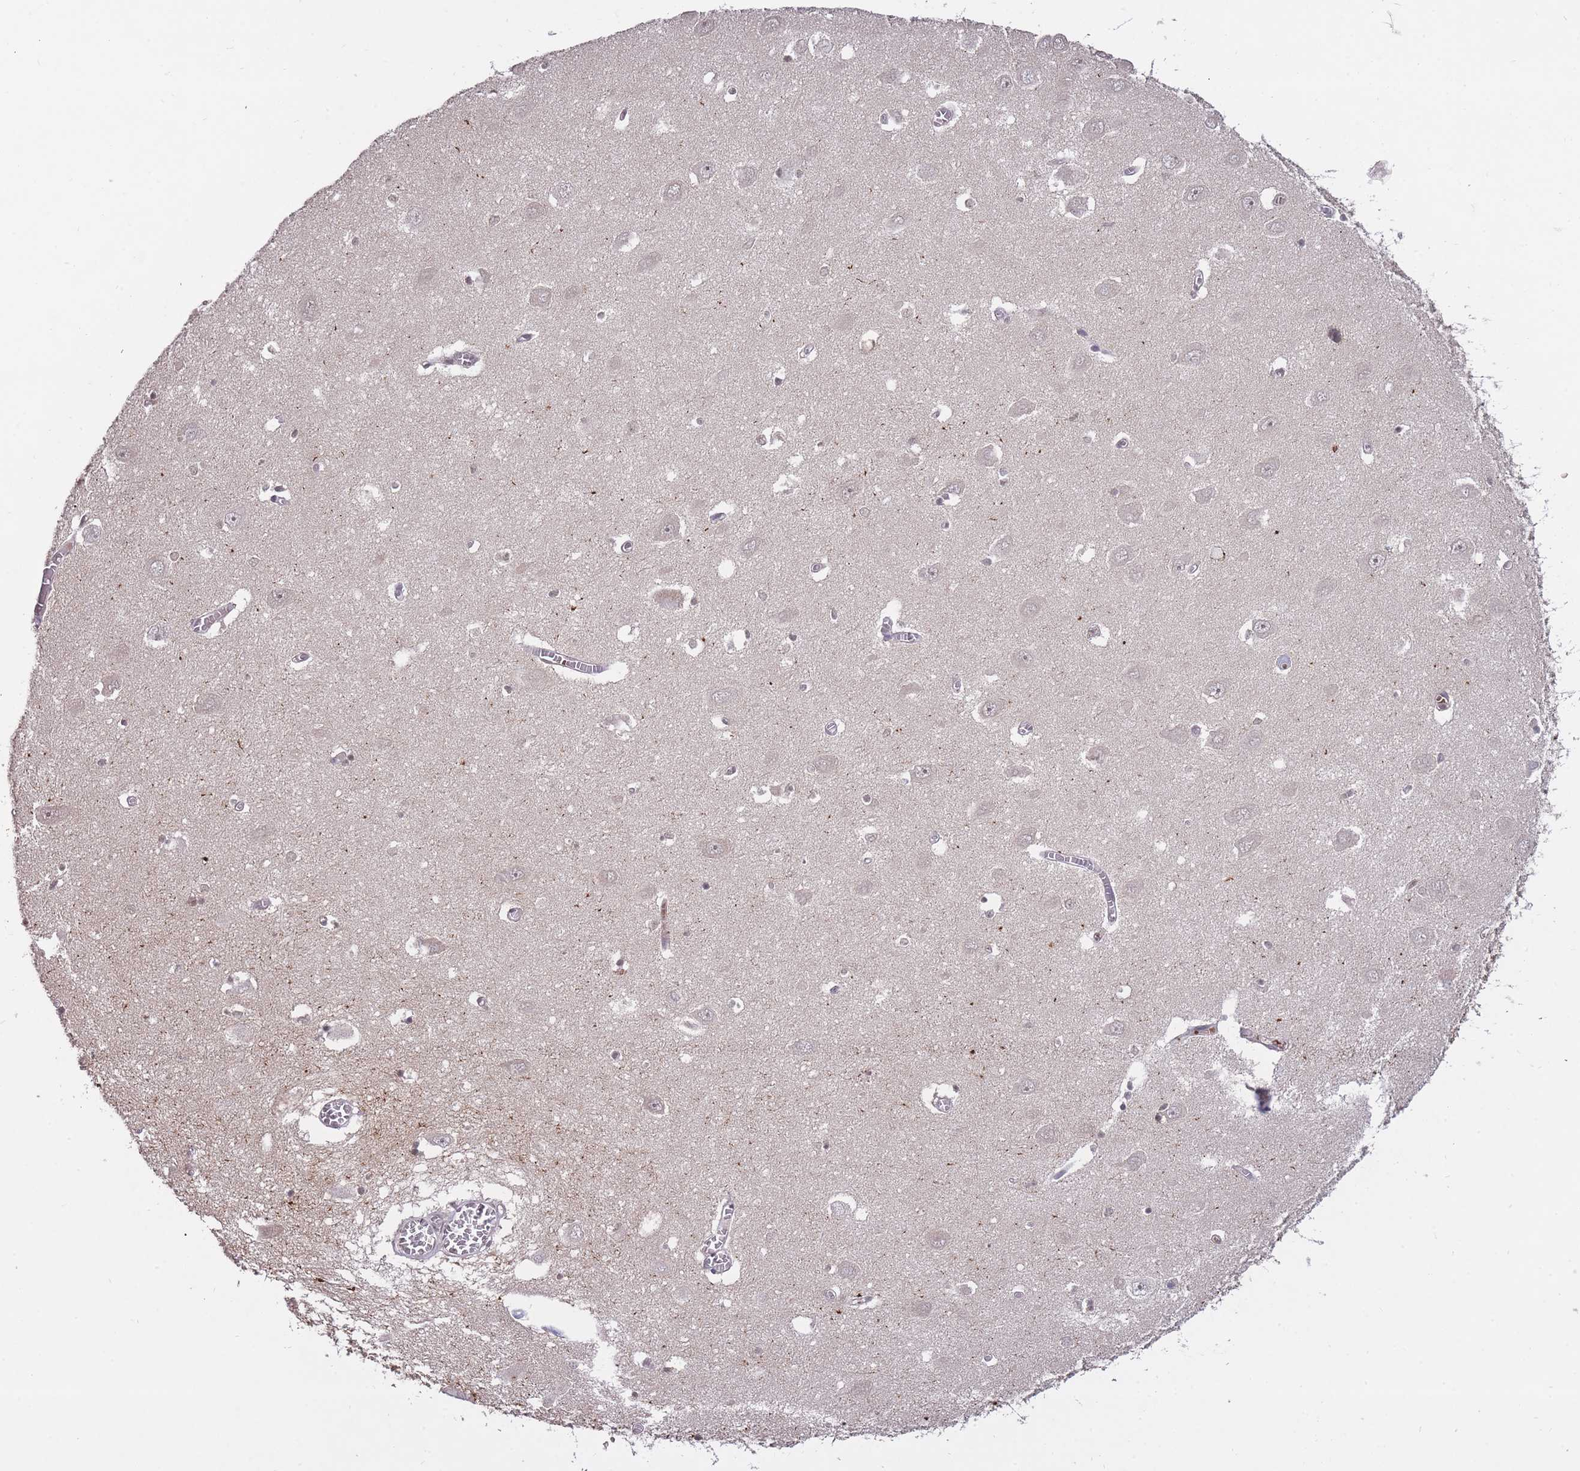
{"staining": {"intensity": "negative", "quantity": "none", "location": "none"}, "tissue": "hippocampus", "cell_type": "Glial cells", "image_type": "normal", "snomed": [{"axis": "morphology", "description": "Normal tissue, NOS"}, {"axis": "topography", "description": "Hippocampus"}], "caption": "A high-resolution image shows immunohistochemistry staining of unremarkable hippocampus, which demonstrates no significant staining in glial cells.", "gene": "ADCYAP1R1", "patient": {"sex": "male", "age": 70}}